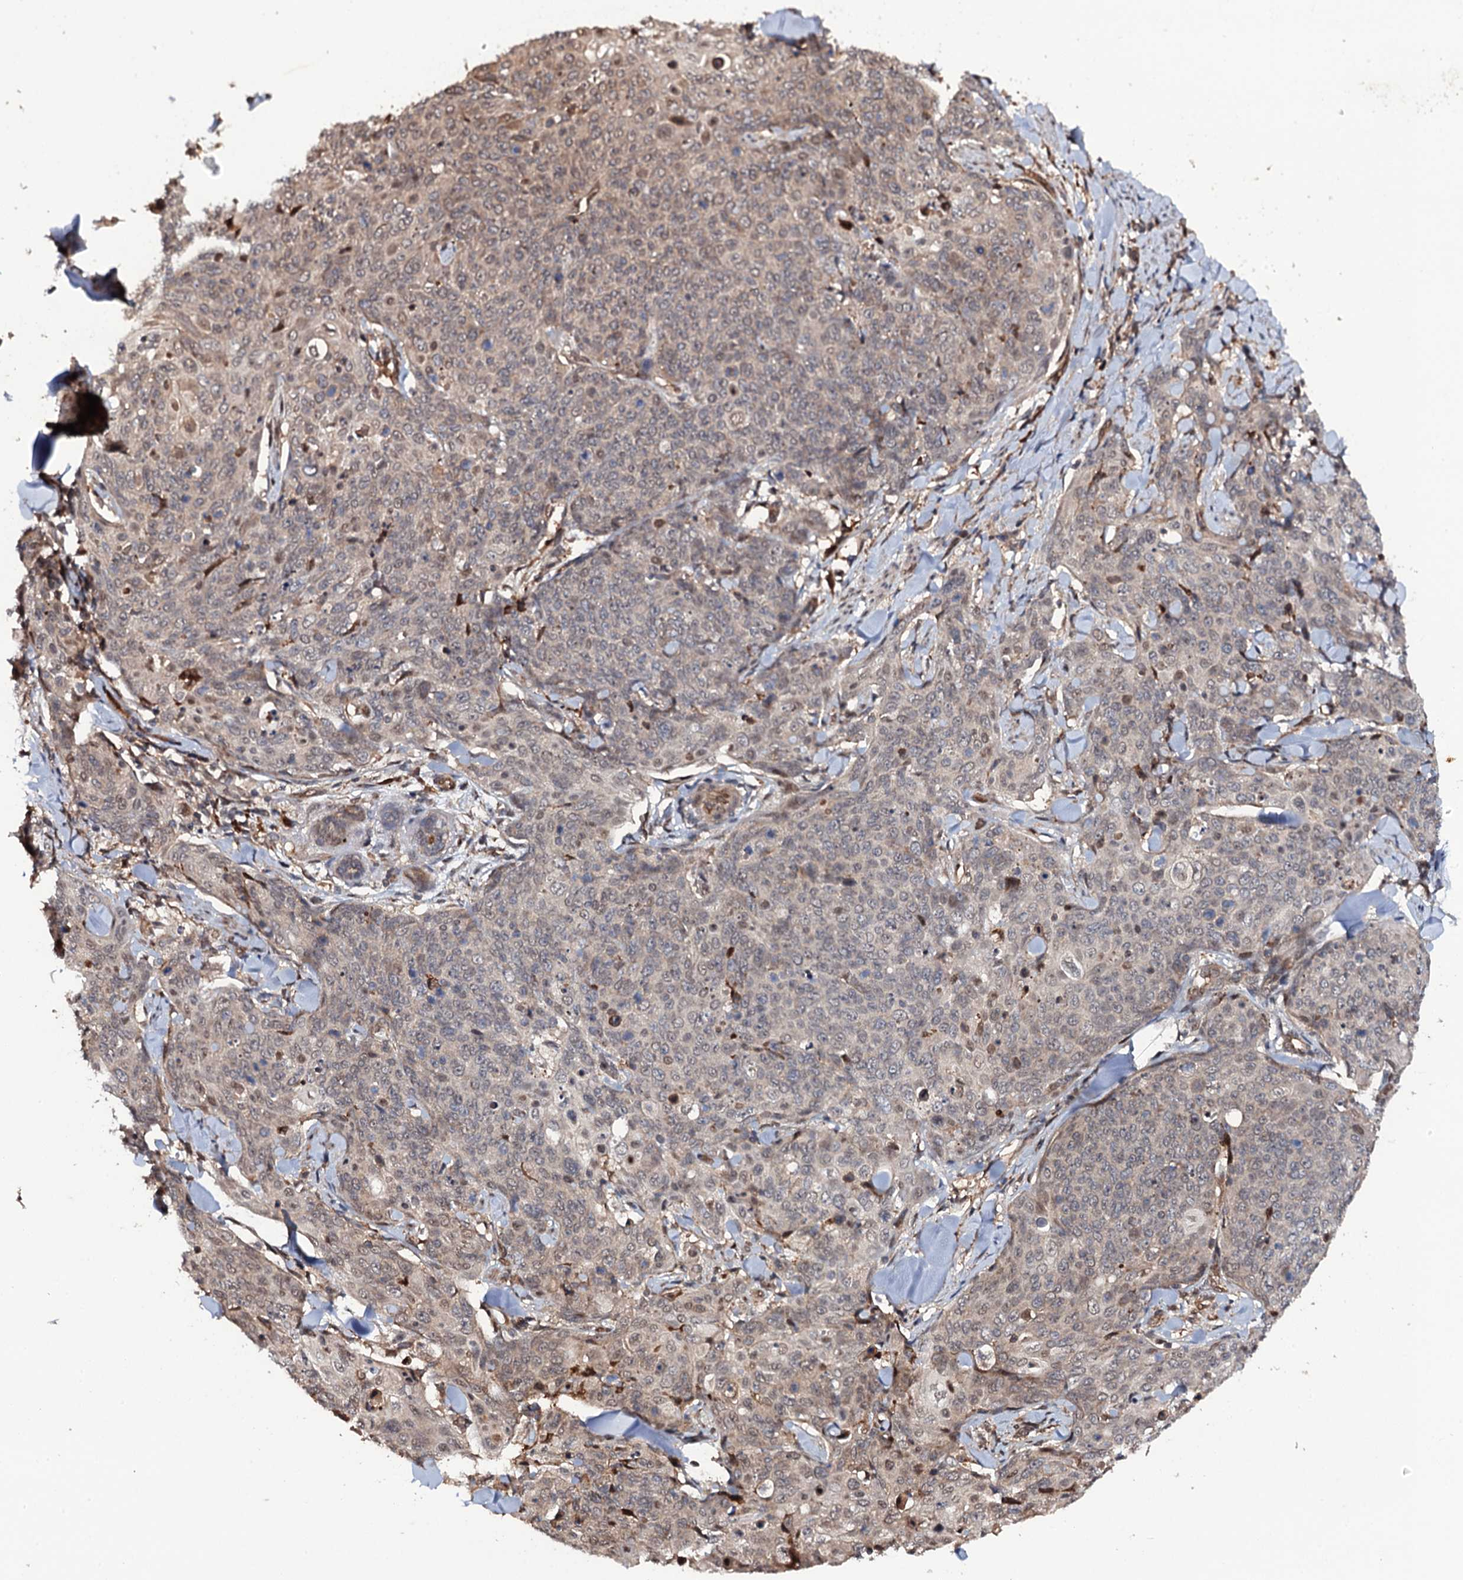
{"staining": {"intensity": "weak", "quantity": "25%-75%", "location": "cytoplasmic/membranous,nuclear"}, "tissue": "skin cancer", "cell_type": "Tumor cells", "image_type": "cancer", "snomed": [{"axis": "morphology", "description": "Squamous cell carcinoma, NOS"}, {"axis": "topography", "description": "Skin"}, {"axis": "topography", "description": "Vulva"}], "caption": "IHC histopathology image of neoplastic tissue: human squamous cell carcinoma (skin) stained using immunohistochemistry (IHC) shows low levels of weak protein expression localized specifically in the cytoplasmic/membranous and nuclear of tumor cells, appearing as a cytoplasmic/membranous and nuclear brown color.", "gene": "CDC23", "patient": {"sex": "female", "age": 85}}